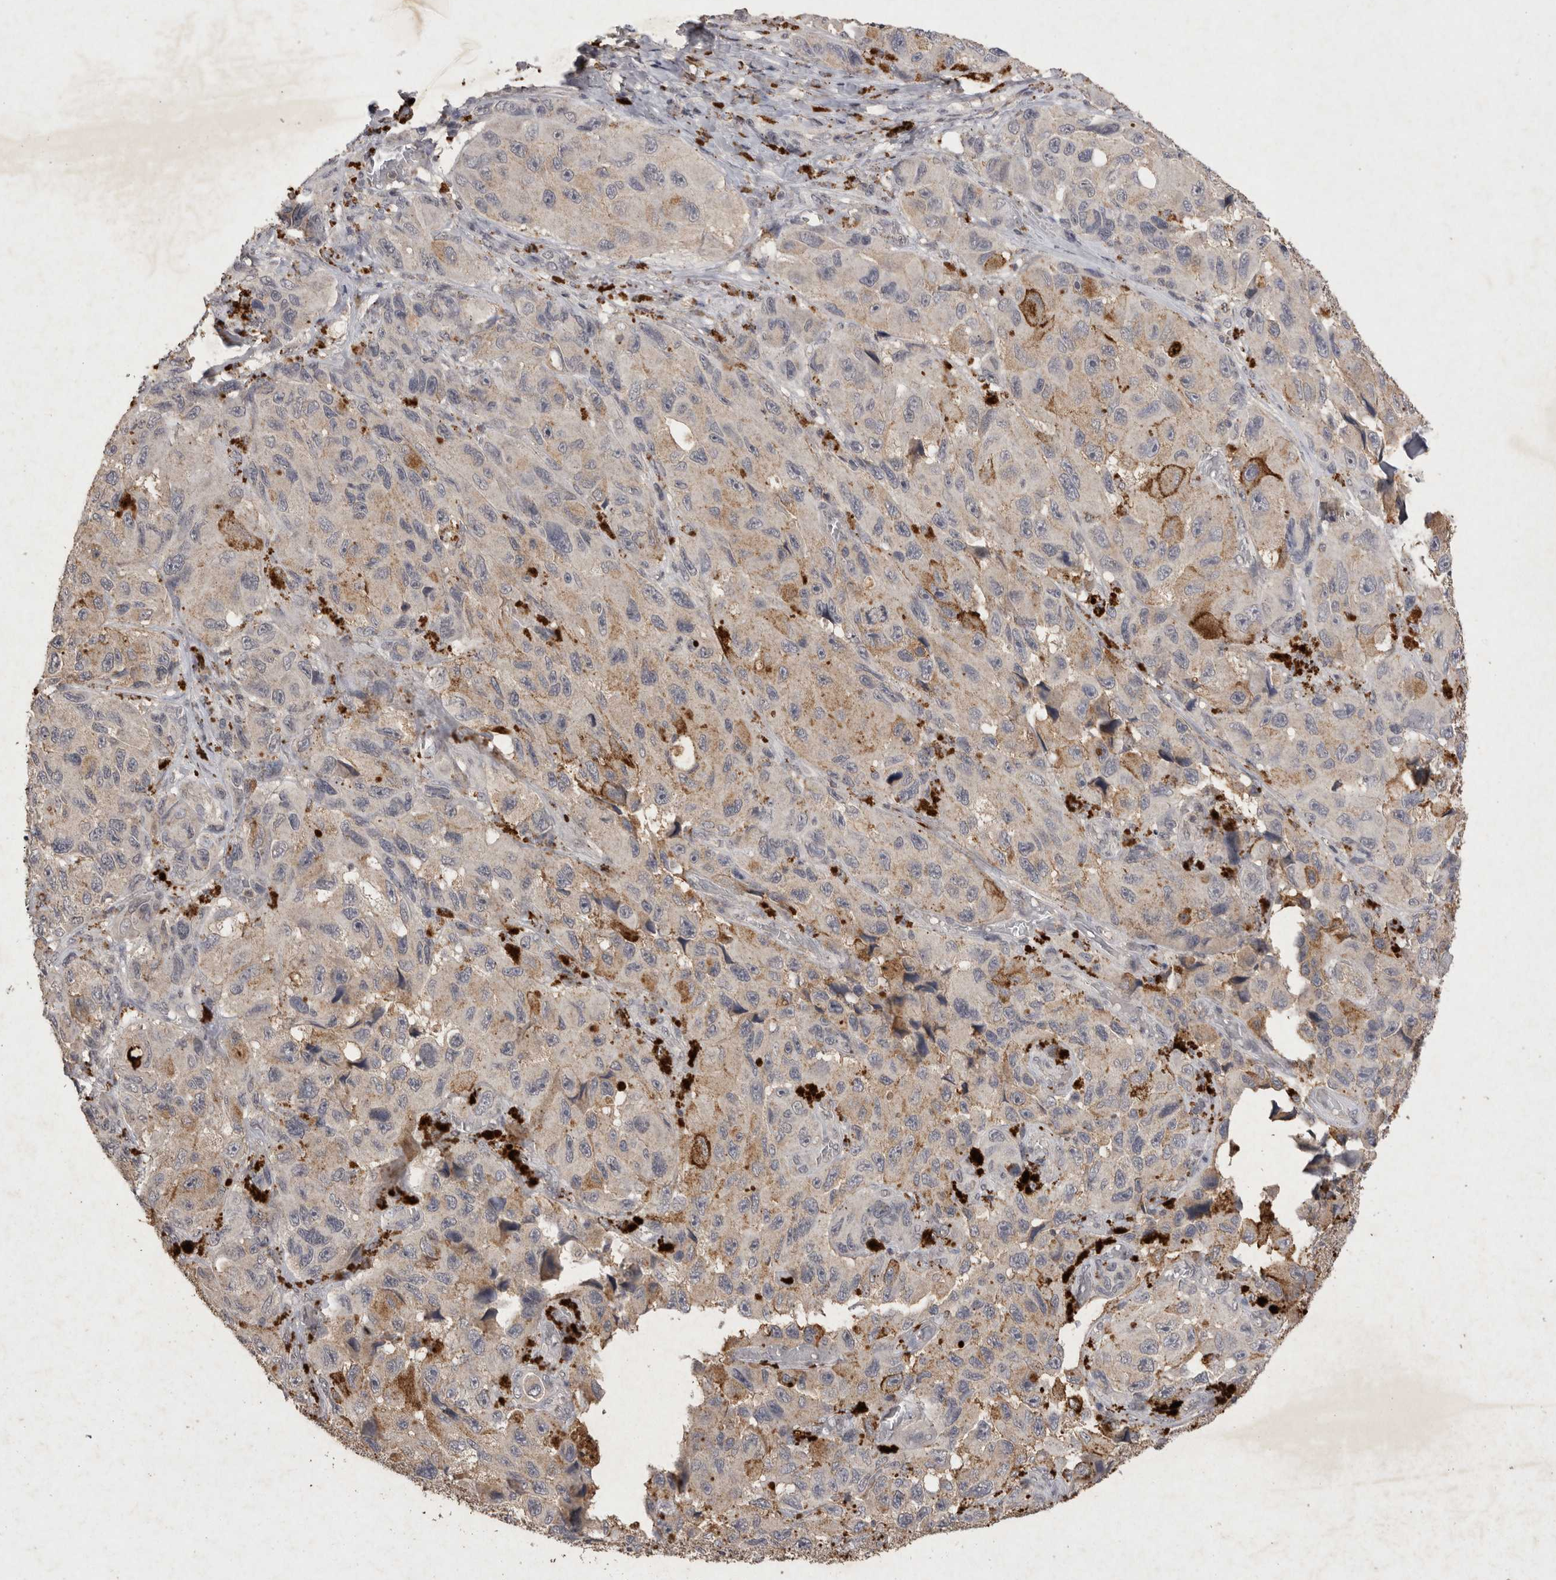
{"staining": {"intensity": "negative", "quantity": "none", "location": "none"}, "tissue": "melanoma", "cell_type": "Tumor cells", "image_type": "cancer", "snomed": [{"axis": "morphology", "description": "Malignant melanoma, NOS"}, {"axis": "topography", "description": "Skin"}], "caption": "Immunohistochemical staining of malignant melanoma demonstrates no significant staining in tumor cells. (DAB (3,3'-diaminobenzidine) IHC visualized using brightfield microscopy, high magnification).", "gene": "APLNR", "patient": {"sex": "female", "age": 73}}